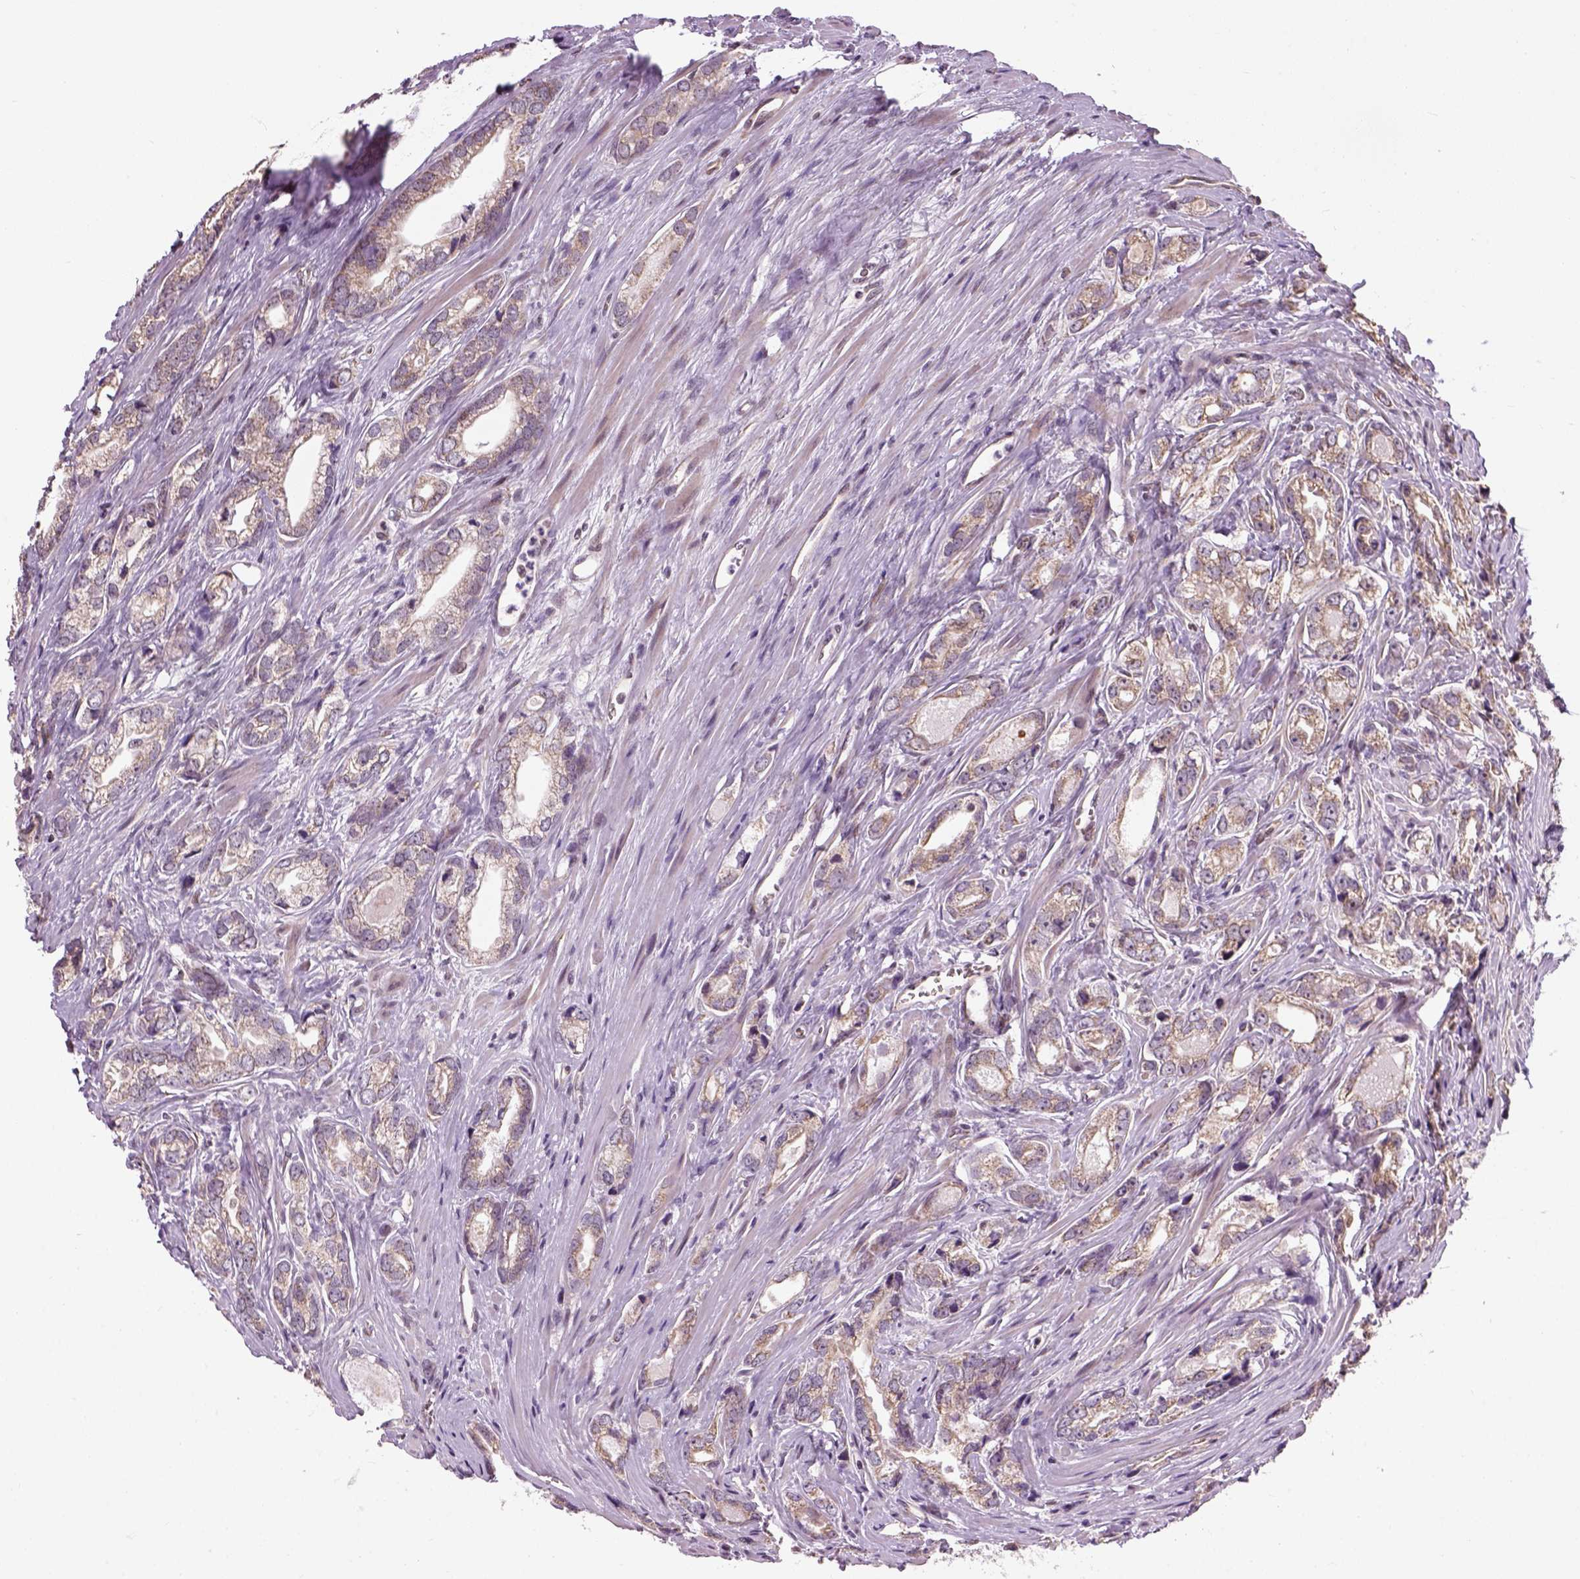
{"staining": {"intensity": "weak", "quantity": ">75%", "location": "cytoplasmic/membranous"}, "tissue": "prostate cancer", "cell_type": "Tumor cells", "image_type": "cancer", "snomed": [{"axis": "morphology", "description": "Adenocarcinoma, NOS"}, {"axis": "morphology", "description": "Adenocarcinoma, High grade"}, {"axis": "topography", "description": "Prostate"}], "caption": "Tumor cells reveal low levels of weak cytoplasmic/membranous staining in about >75% of cells in human prostate cancer.", "gene": "XK", "patient": {"sex": "male", "age": 70}}